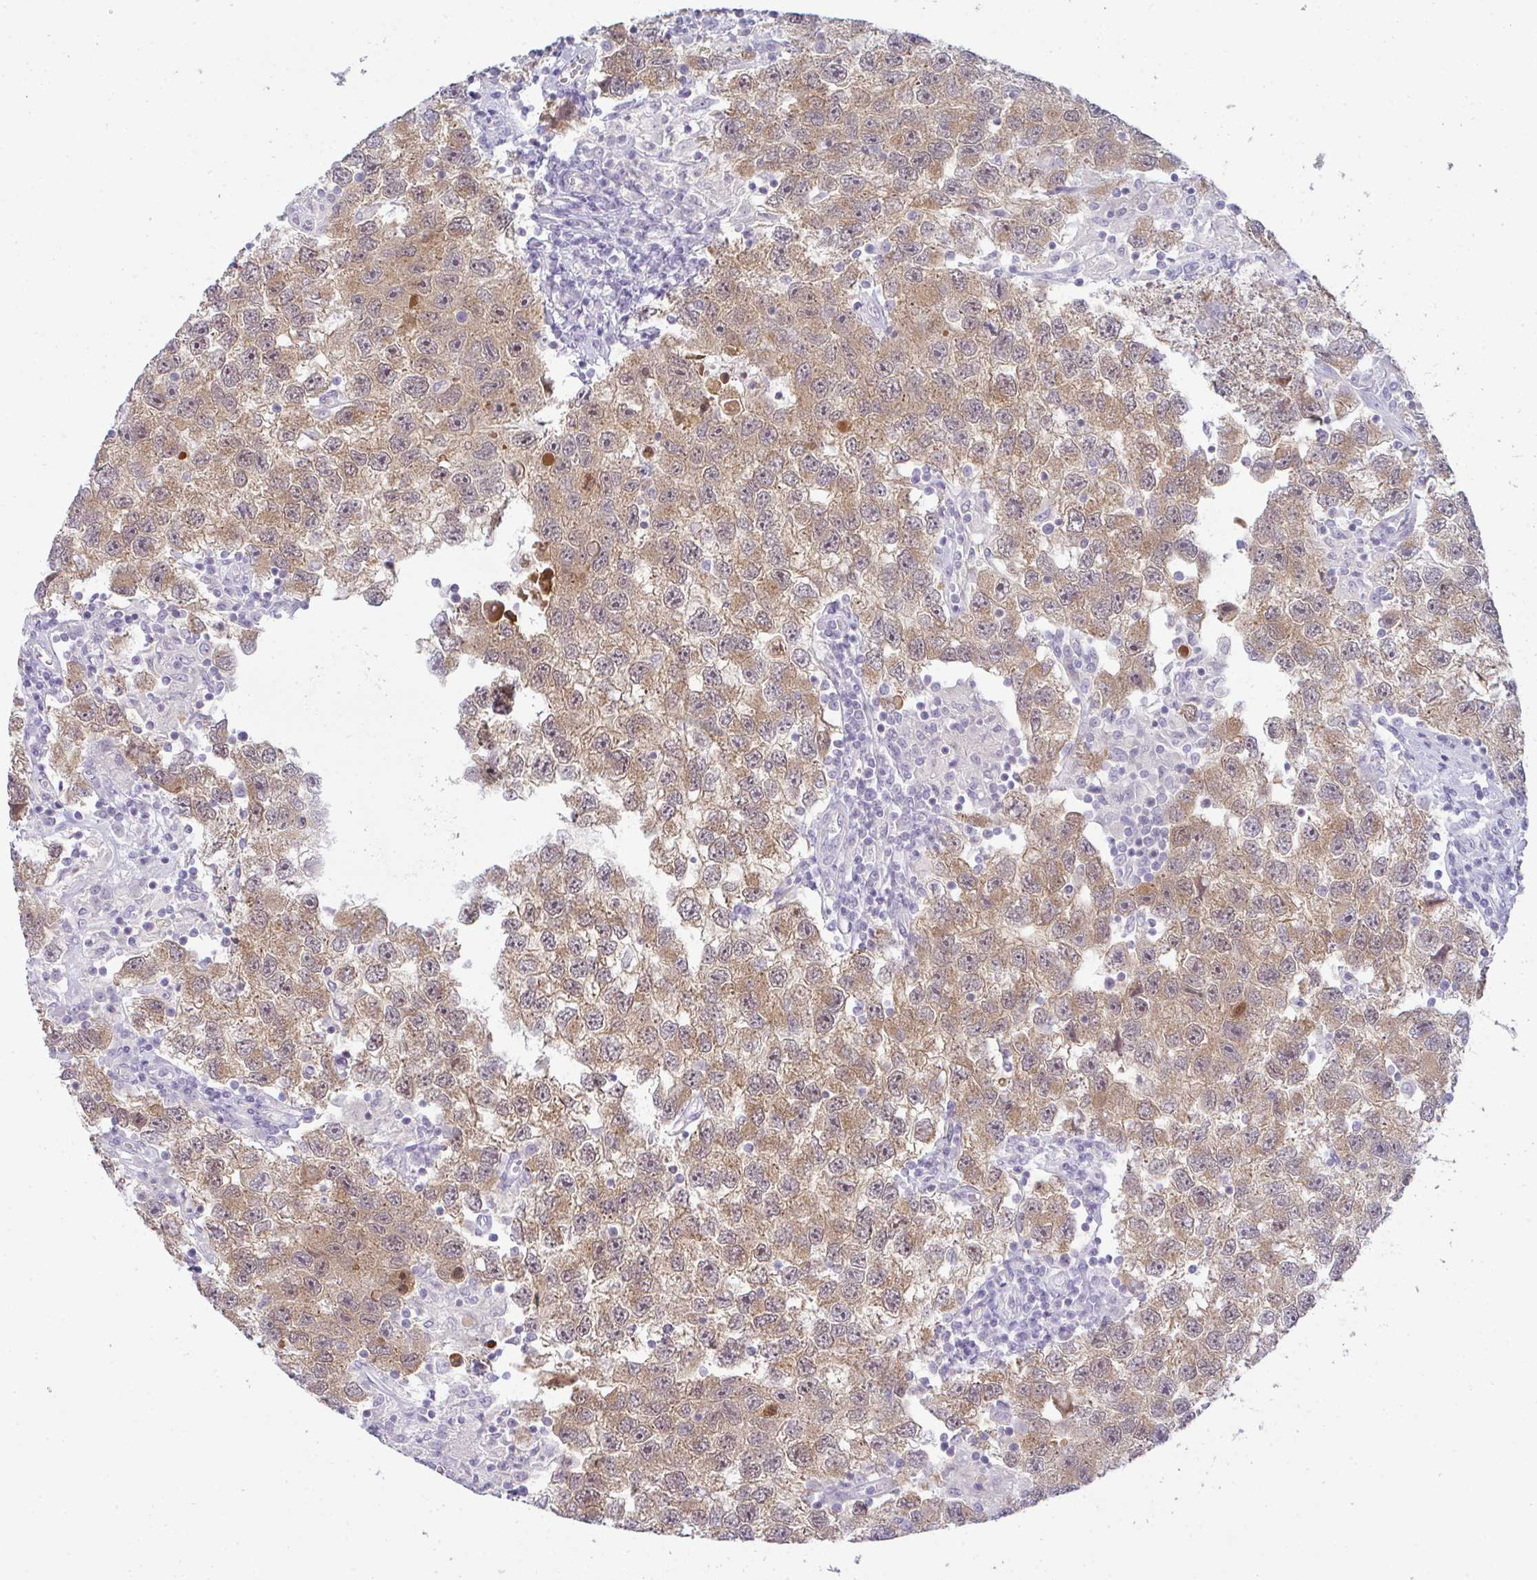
{"staining": {"intensity": "weak", "quantity": ">75%", "location": "cytoplasmic/membranous"}, "tissue": "testis cancer", "cell_type": "Tumor cells", "image_type": "cancer", "snomed": [{"axis": "morphology", "description": "Seminoma, NOS"}, {"axis": "topography", "description": "Testis"}], "caption": "Testis seminoma stained for a protein (brown) shows weak cytoplasmic/membranous positive staining in about >75% of tumor cells.", "gene": "CSE1L", "patient": {"sex": "male", "age": 26}}